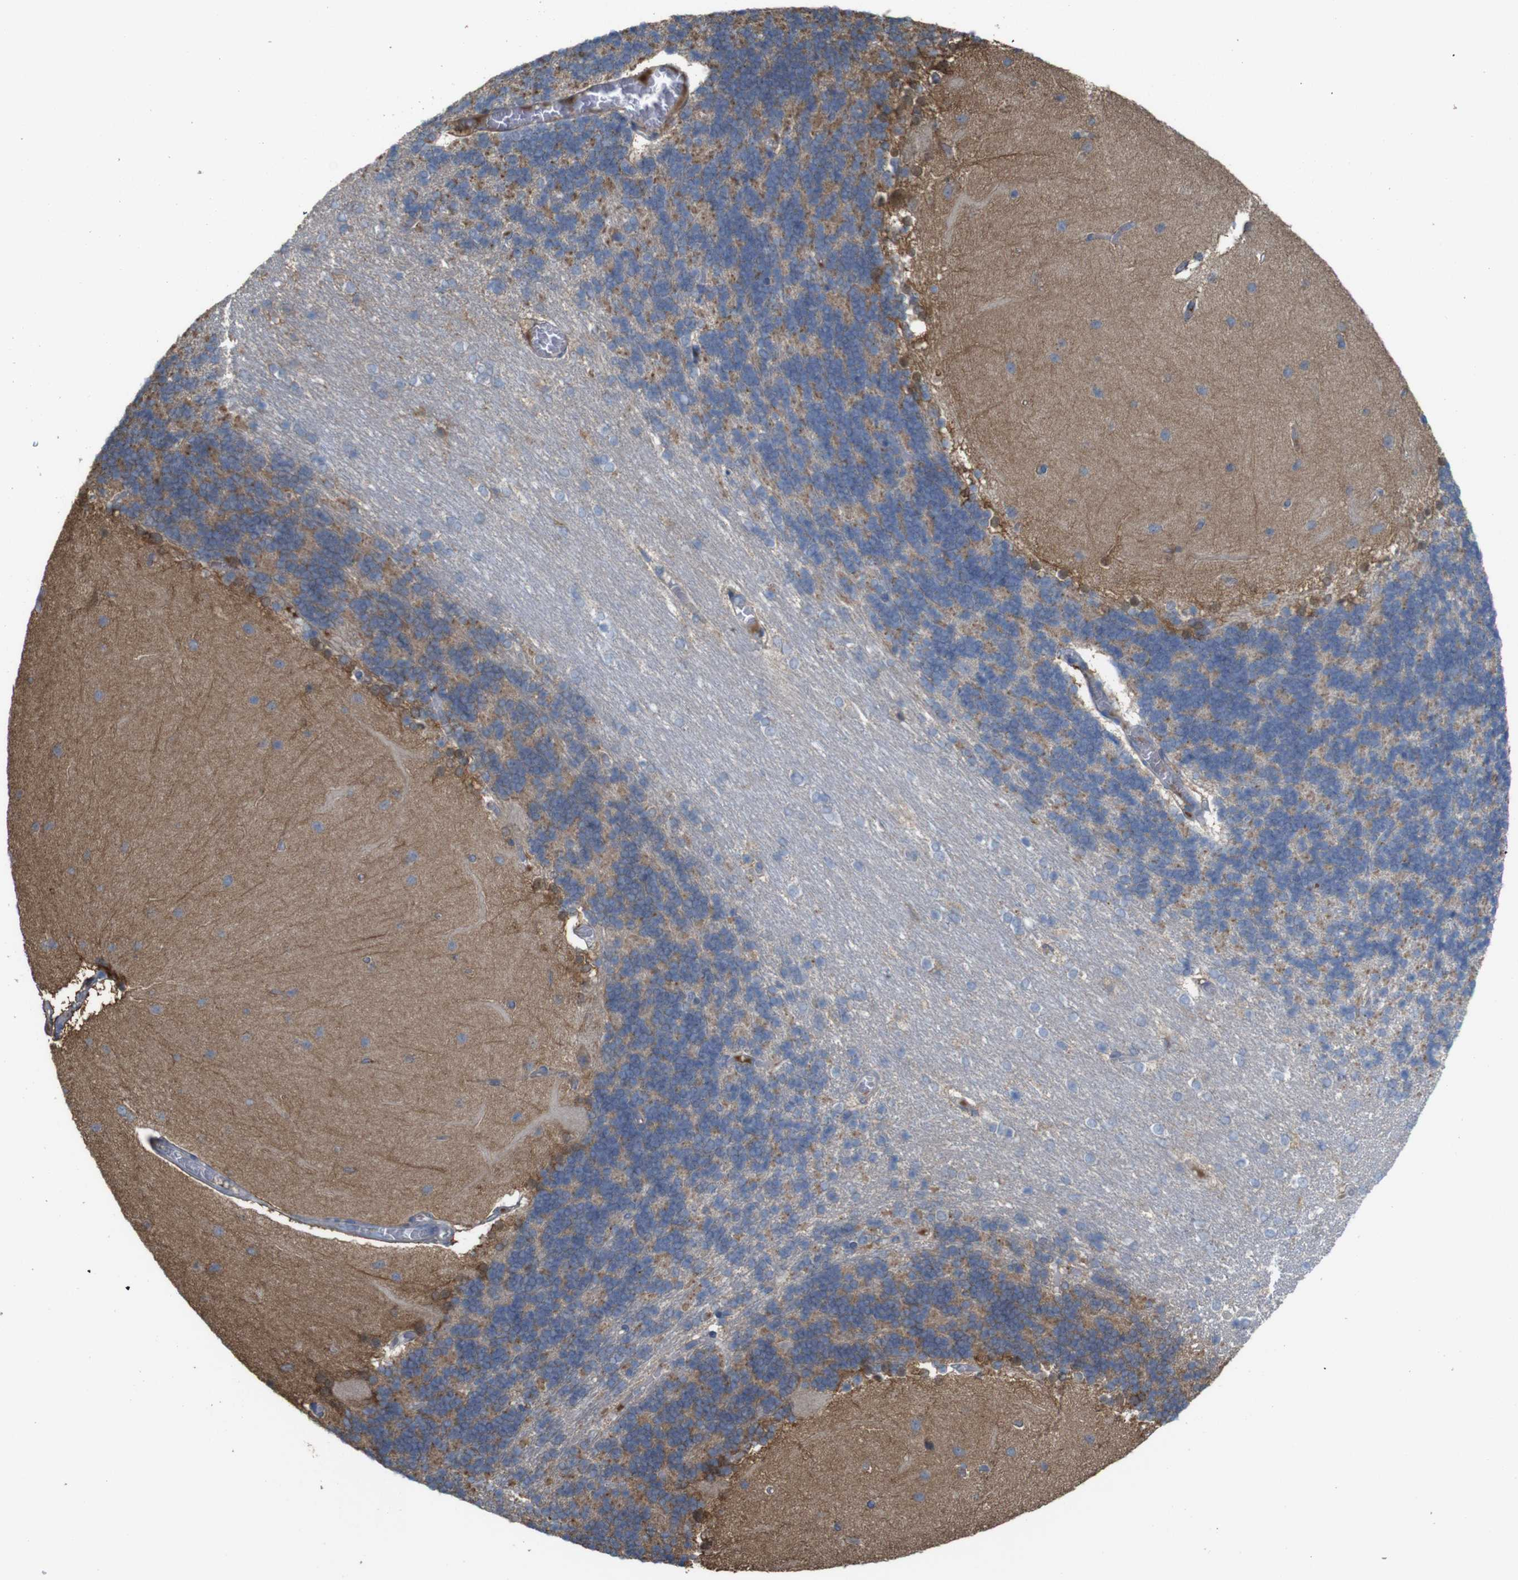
{"staining": {"intensity": "moderate", "quantity": "25%-75%", "location": "cytoplasmic/membranous"}, "tissue": "cerebellum", "cell_type": "Cells in granular layer", "image_type": "normal", "snomed": [{"axis": "morphology", "description": "Normal tissue, NOS"}, {"axis": "topography", "description": "Cerebellum"}], "caption": "Immunohistochemistry (IHC) image of normal cerebellum: human cerebellum stained using IHC demonstrates medium levels of moderate protein expression localized specifically in the cytoplasmic/membranous of cells in granular layer, appearing as a cytoplasmic/membranous brown color.", "gene": "PTPRR", "patient": {"sex": "female", "age": 54}}